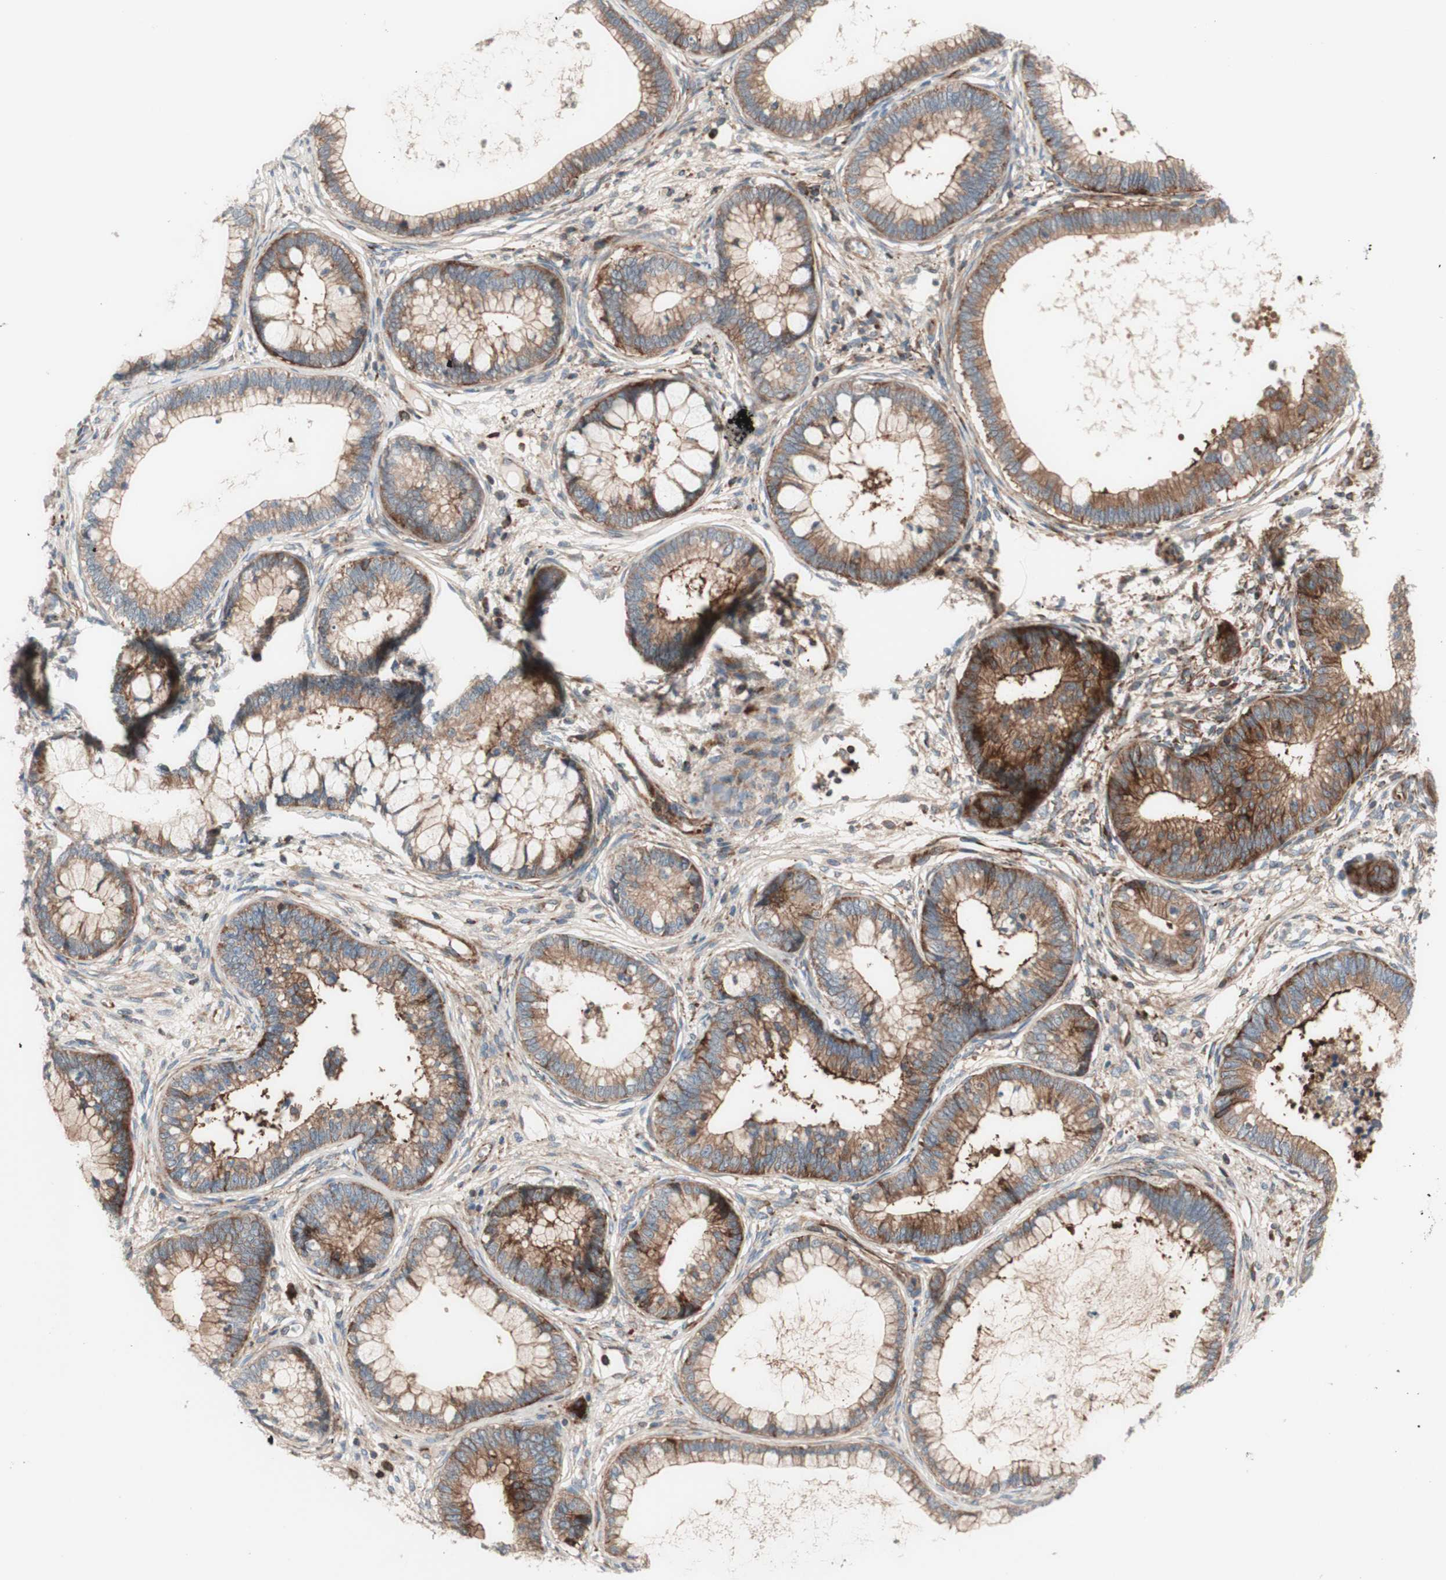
{"staining": {"intensity": "weak", "quantity": ">75%", "location": "cytoplasmic/membranous"}, "tissue": "cervical cancer", "cell_type": "Tumor cells", "image_type": "cancer", "snomed": [{"axis": "morphology", "description": "Adenocarcinoma, NOS"}, {"axis": "topography", "description": "Cervix"}], "caption": "Immunohistochemical staining of adenocarcinoma (cervical) displays low levels of weak cytoplasmic/membranous positivity in approximately >75% of tumor cells.", "gene": "CCN4", "patient": {"sex": "female", "age": 44}}